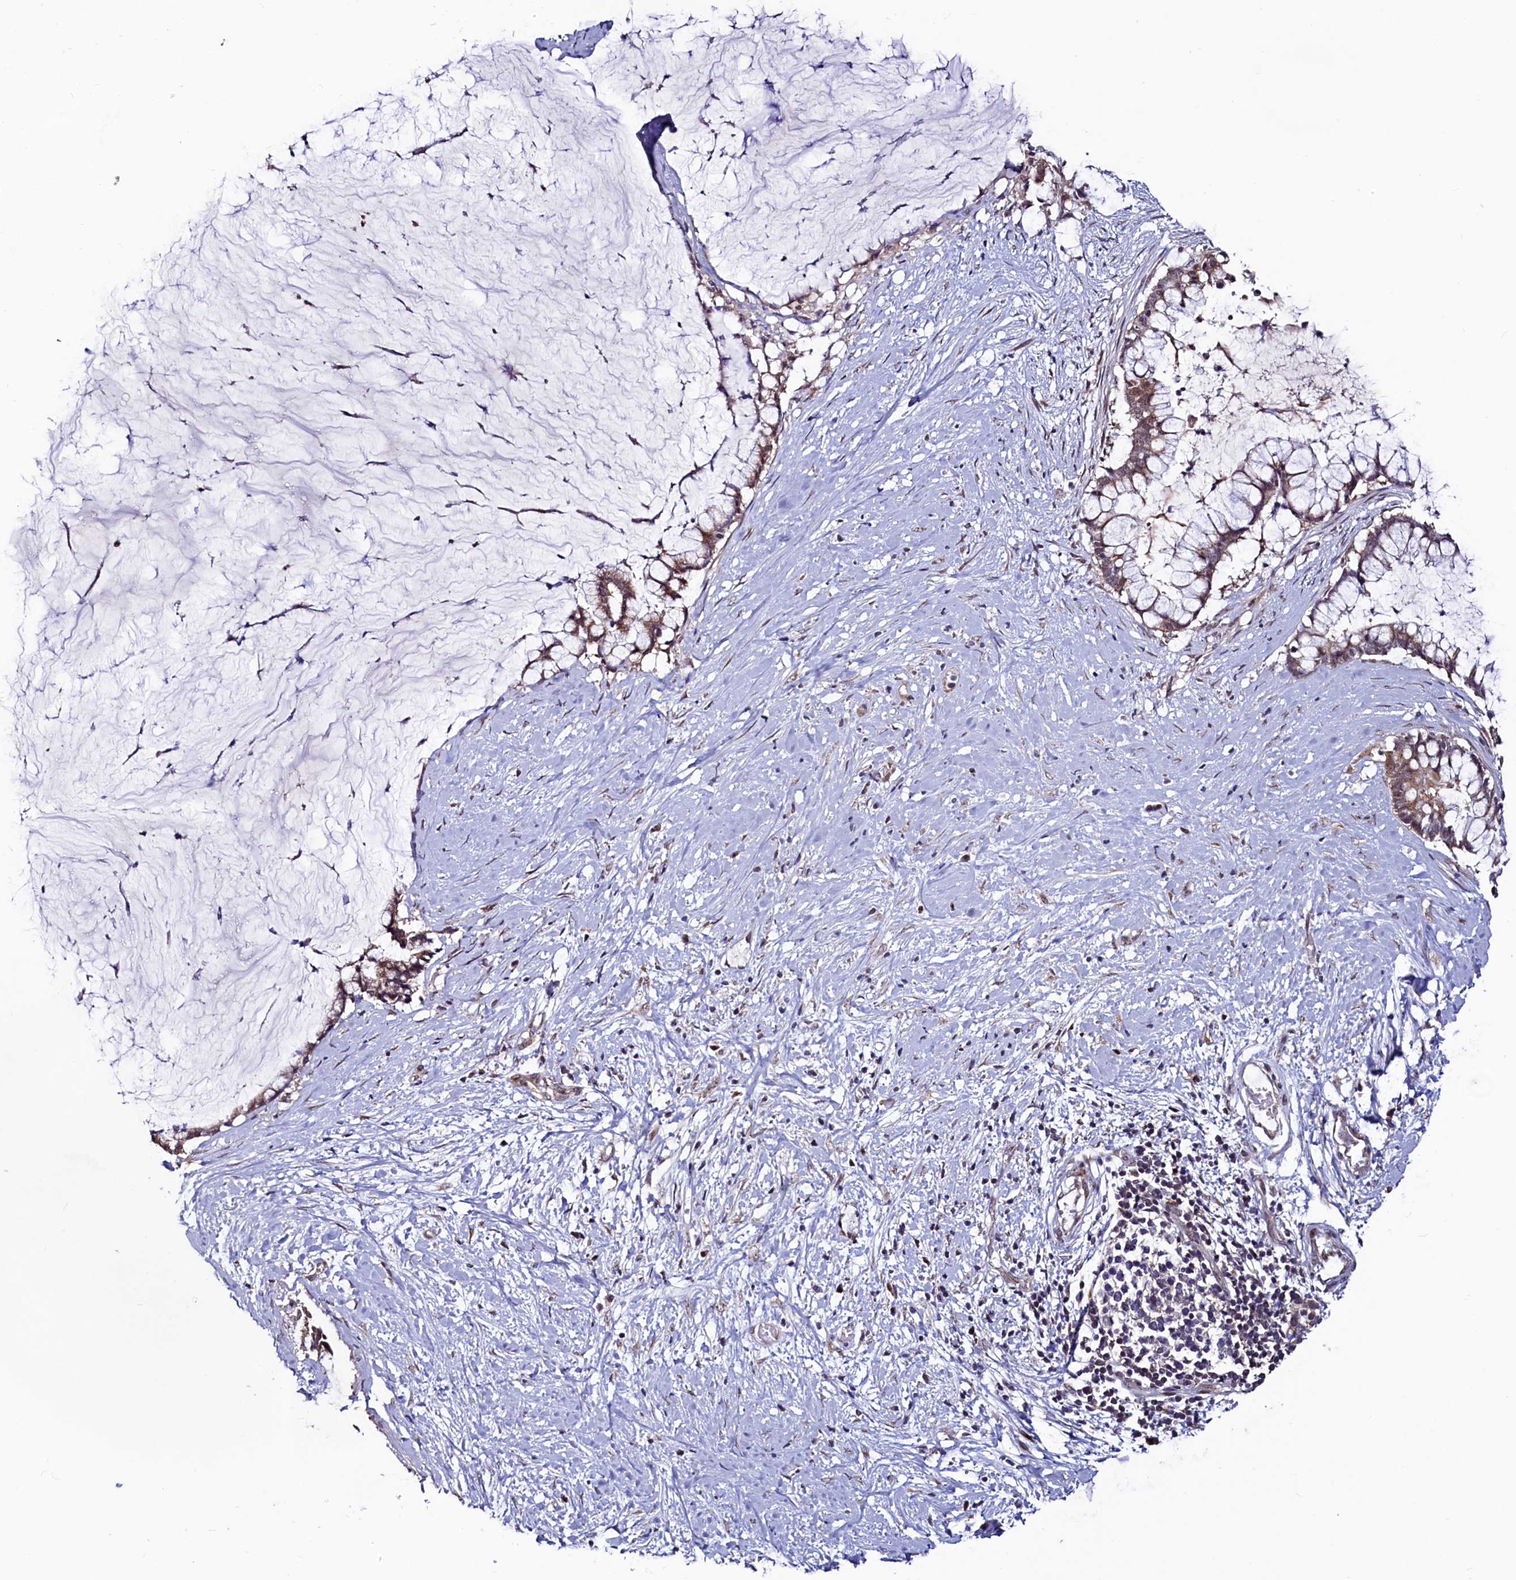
{"staining": {"intensity": "moderate", "quantity": ">75%", "location": "cytoplasmic/membranous"}, "tissue": "pancreatic cancer", "cell_type": "Tumor cells", "image_type": "cancer", "snomed": [{"axis": "morphology", "description": "Adenocarcinoma, NOS"}, {"axis": "topography", "description": "Pancreas"}], "caption": "Pancreatic adenocarcinoma stained with DAB IHC shows medium levels of moderate cytoplasmic/membranous positivity in approximately >75% of tumor cells. Ihc stains the protein in brown and the nuclei are stained blue.", "gene": "SEC24C", "patient": {"sex": "male", "age": 41}}